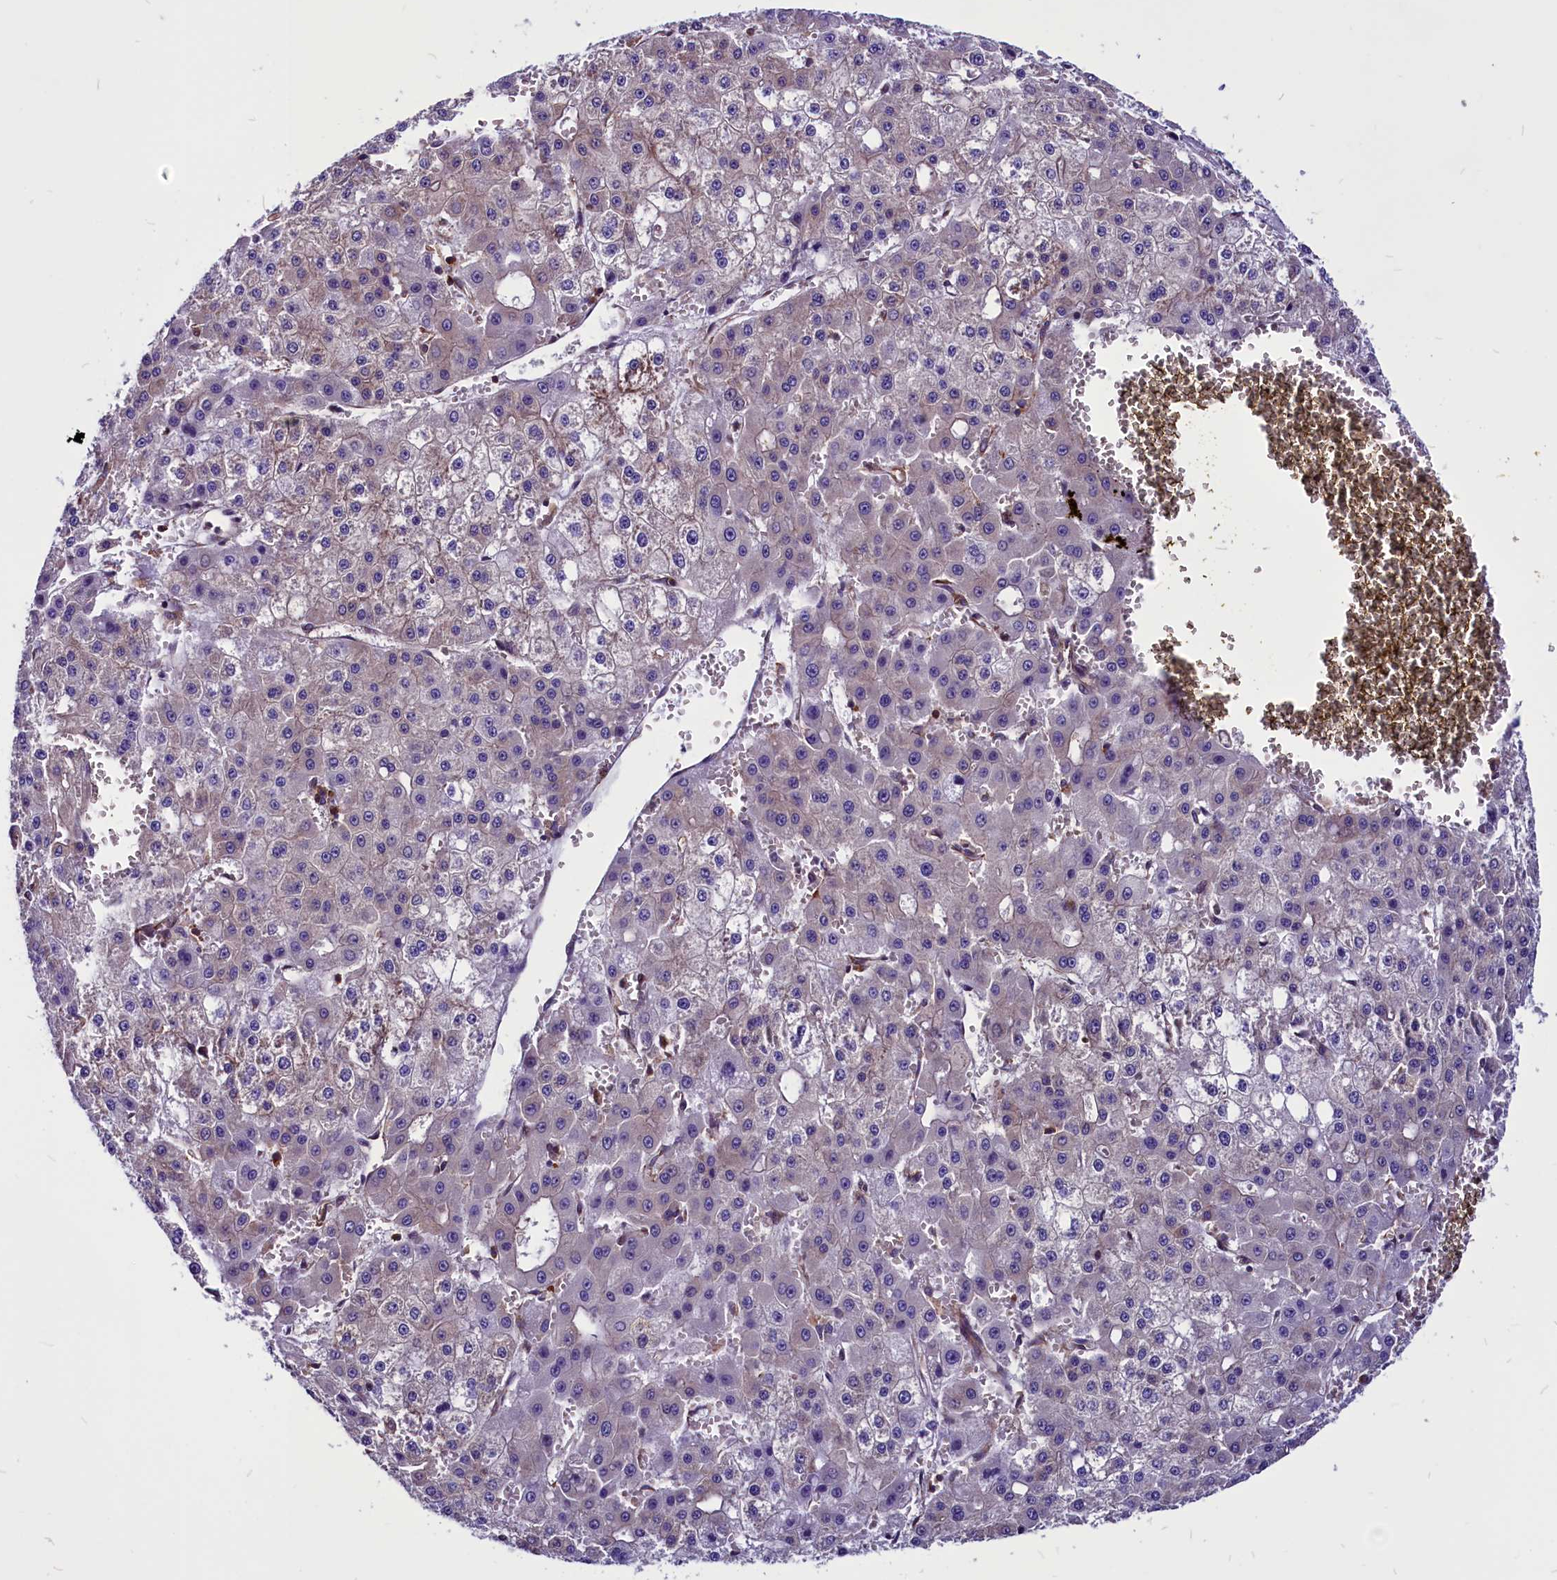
{"staining": {"intensity": "negative", "quantity": "none", "location": "none"}, "tissue": "liver cancer", "cell_type": "Tumor cells", "image_type": "cancer", "snomed": [{"axis": "morphology", "description": "Carcinoma, Hepatocellular, NOS"}, {"axis": "topography", "description": "Liver"}], "caption": "A micrograph of human liver cancer (hepatocellular carcinoma) is negative for staining in tumor cells.", "gene": "EIF3G", "patient": {"sex": "male", "age": 47}}